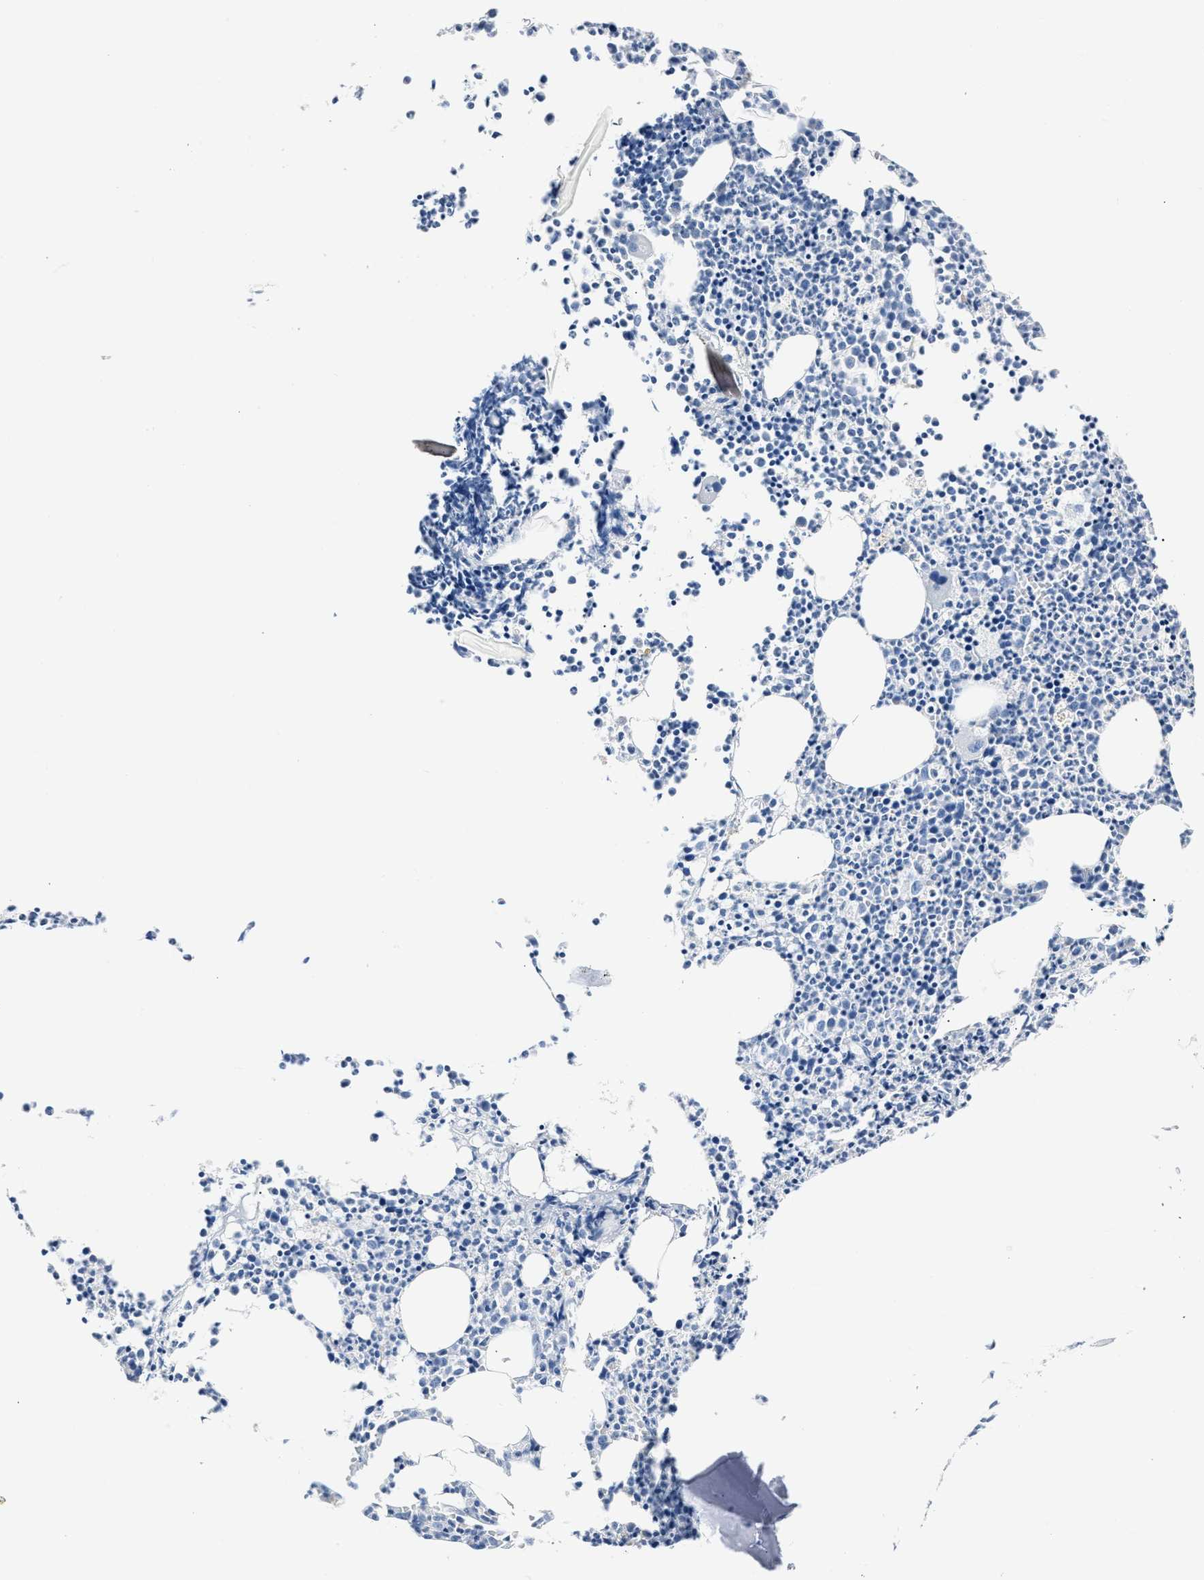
{"staining": {"intensity": "negative", "quantity": "none", "location": "none"}, "tissue": "bone marrow", "cell_type": "Hematopoietic cells", "image_type": "normal", "snomed": [{"axis": "morphology", "description": "Normal tissue, NOS"}, {"axis": "morphology", "description": "Inflammation, NOS"}, {"axis": "topography", "description": "Bone marrow"}], "caption": "IHC of normal human bone marrow displays no staining in hematopoietic cells.", "gene": "AMACR", "patient": {"sex": "female", "age": 53}}